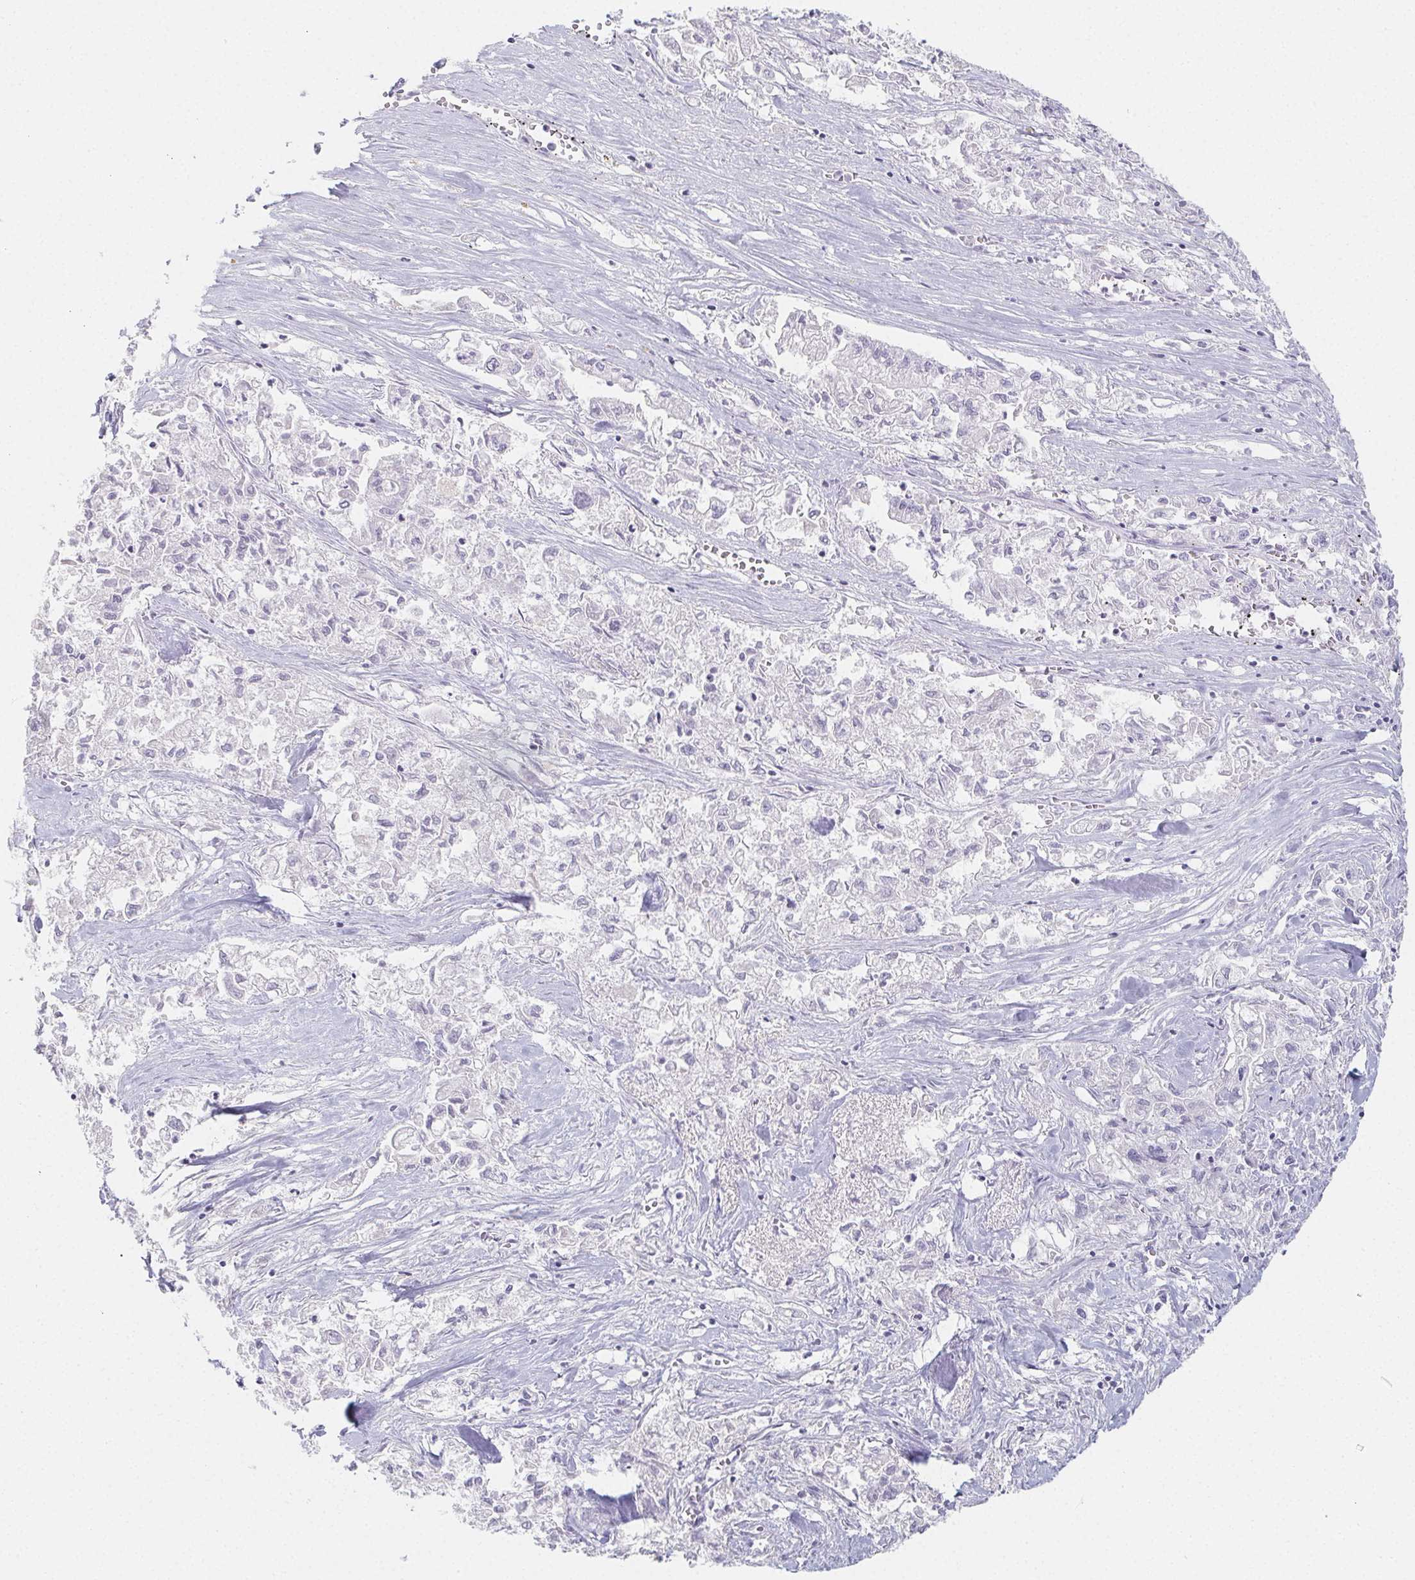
{"staining": {"intensity": "negative", "quantity": "none", "location": "none"}, "tissue": "pancreatic cancer", "cell_type": "Tumor cells", "image_type": "cancer", "snomed": [{"axis": "morphology", "description": "Adenocarcinoma, NOS"}, {"axis": "topography", "description": "Pancreas"}], "caption": "Immunohistochemical staining of human pancreatic adenocarcinoma demonstrates no significant expression in tumor cells. Nuclei are stained in blue.", "gene": "GLIPR1L1", "patient": {"sex": "male", "age": 72}}